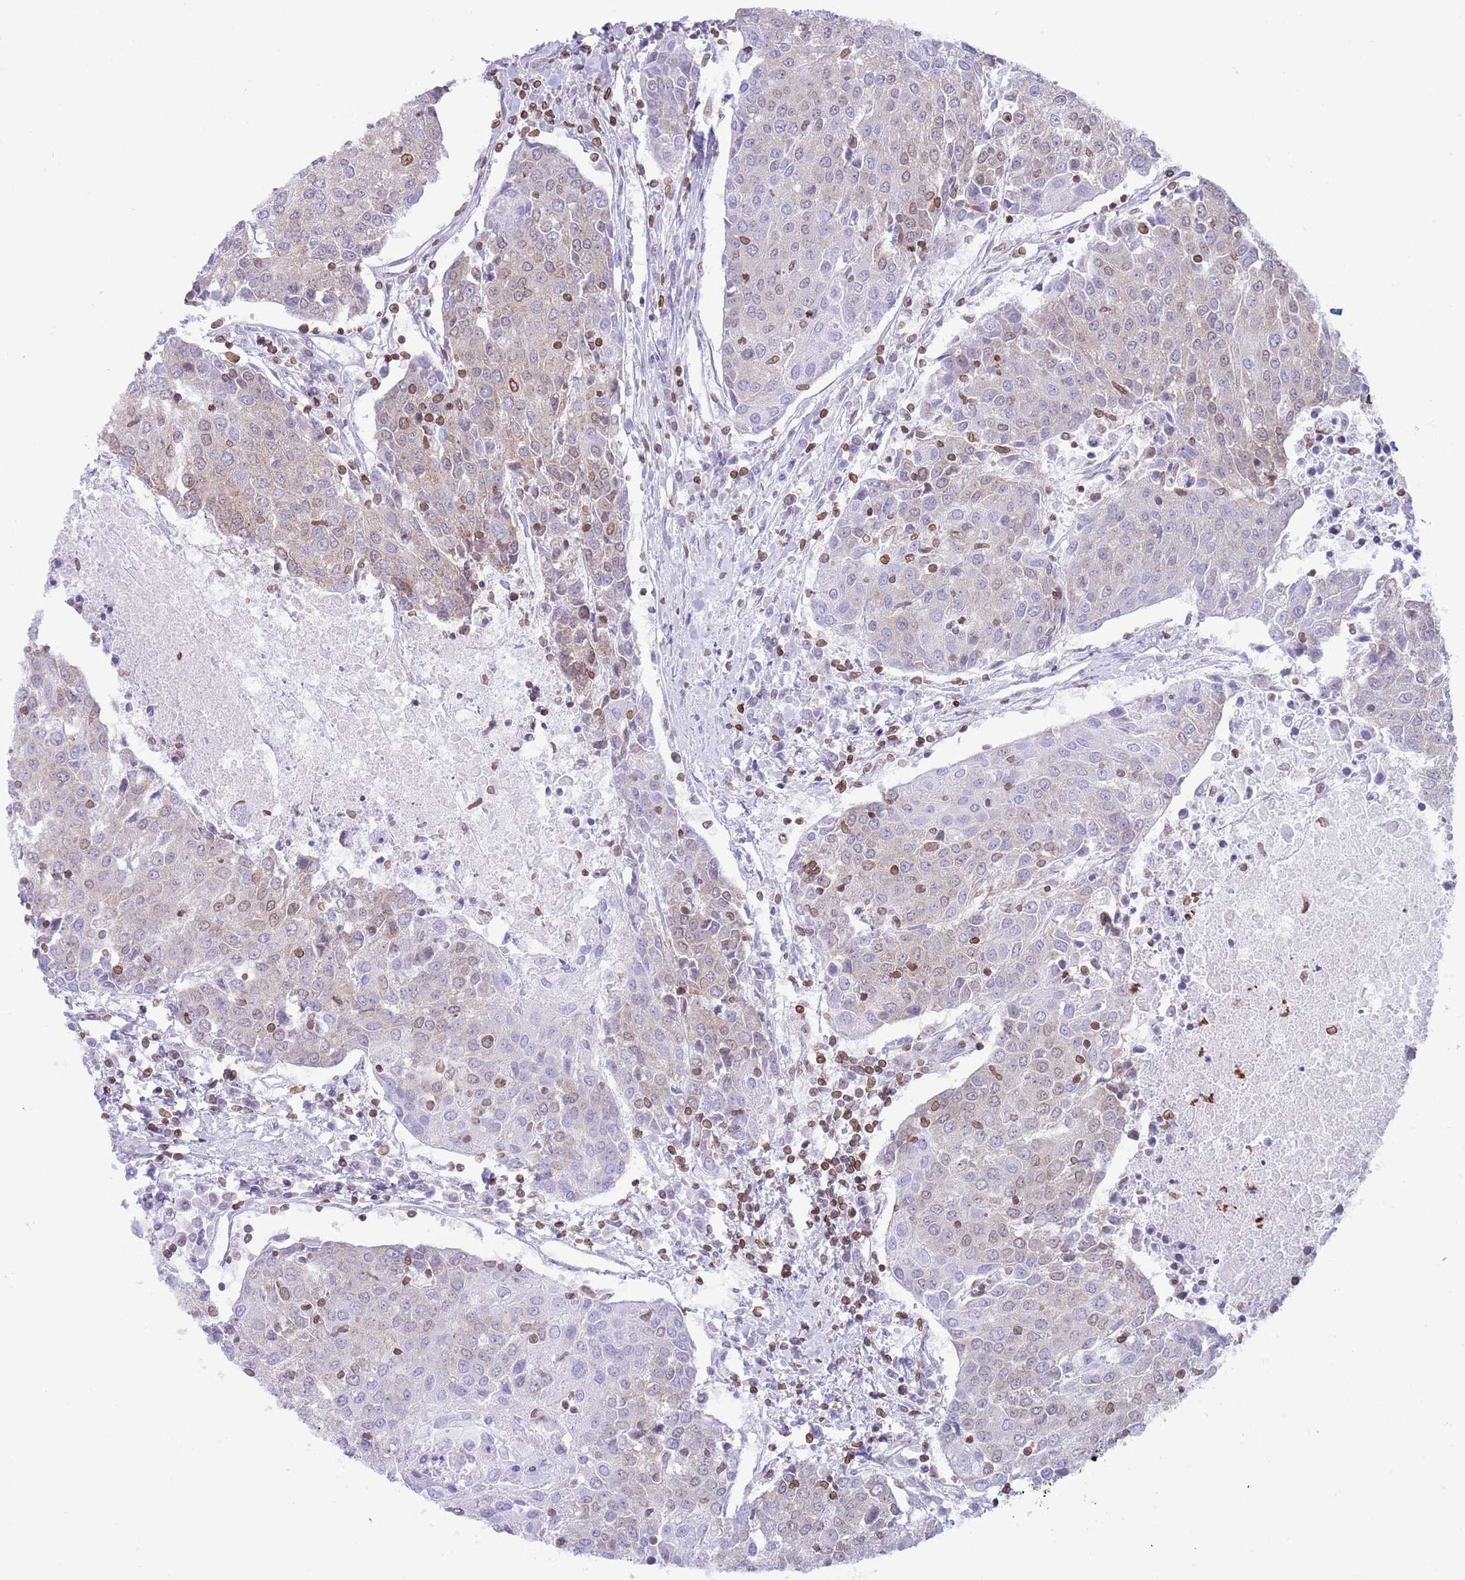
{"staining": {"intensity": "weak", "quantity": "<25%", "location": "cytoplasmic/membranous,nuclear"}, "tissue": "urothelial cancer", "cell_type": "Tumor cells", "image_type": "cancer", "snomed": [{"axis": "morphology", "description": "Urothelial carcinoma, High grade"}, {"axis": "topography", "description": "Urinary bladder"}], "caption": "This is a image of immunohistochemistry (IHC) staining of urothelial carcinoma (high-grade), which shows no staining in tumor cells.", "gene": "LBR", "patient": {"sex": "female", "age": 85}}